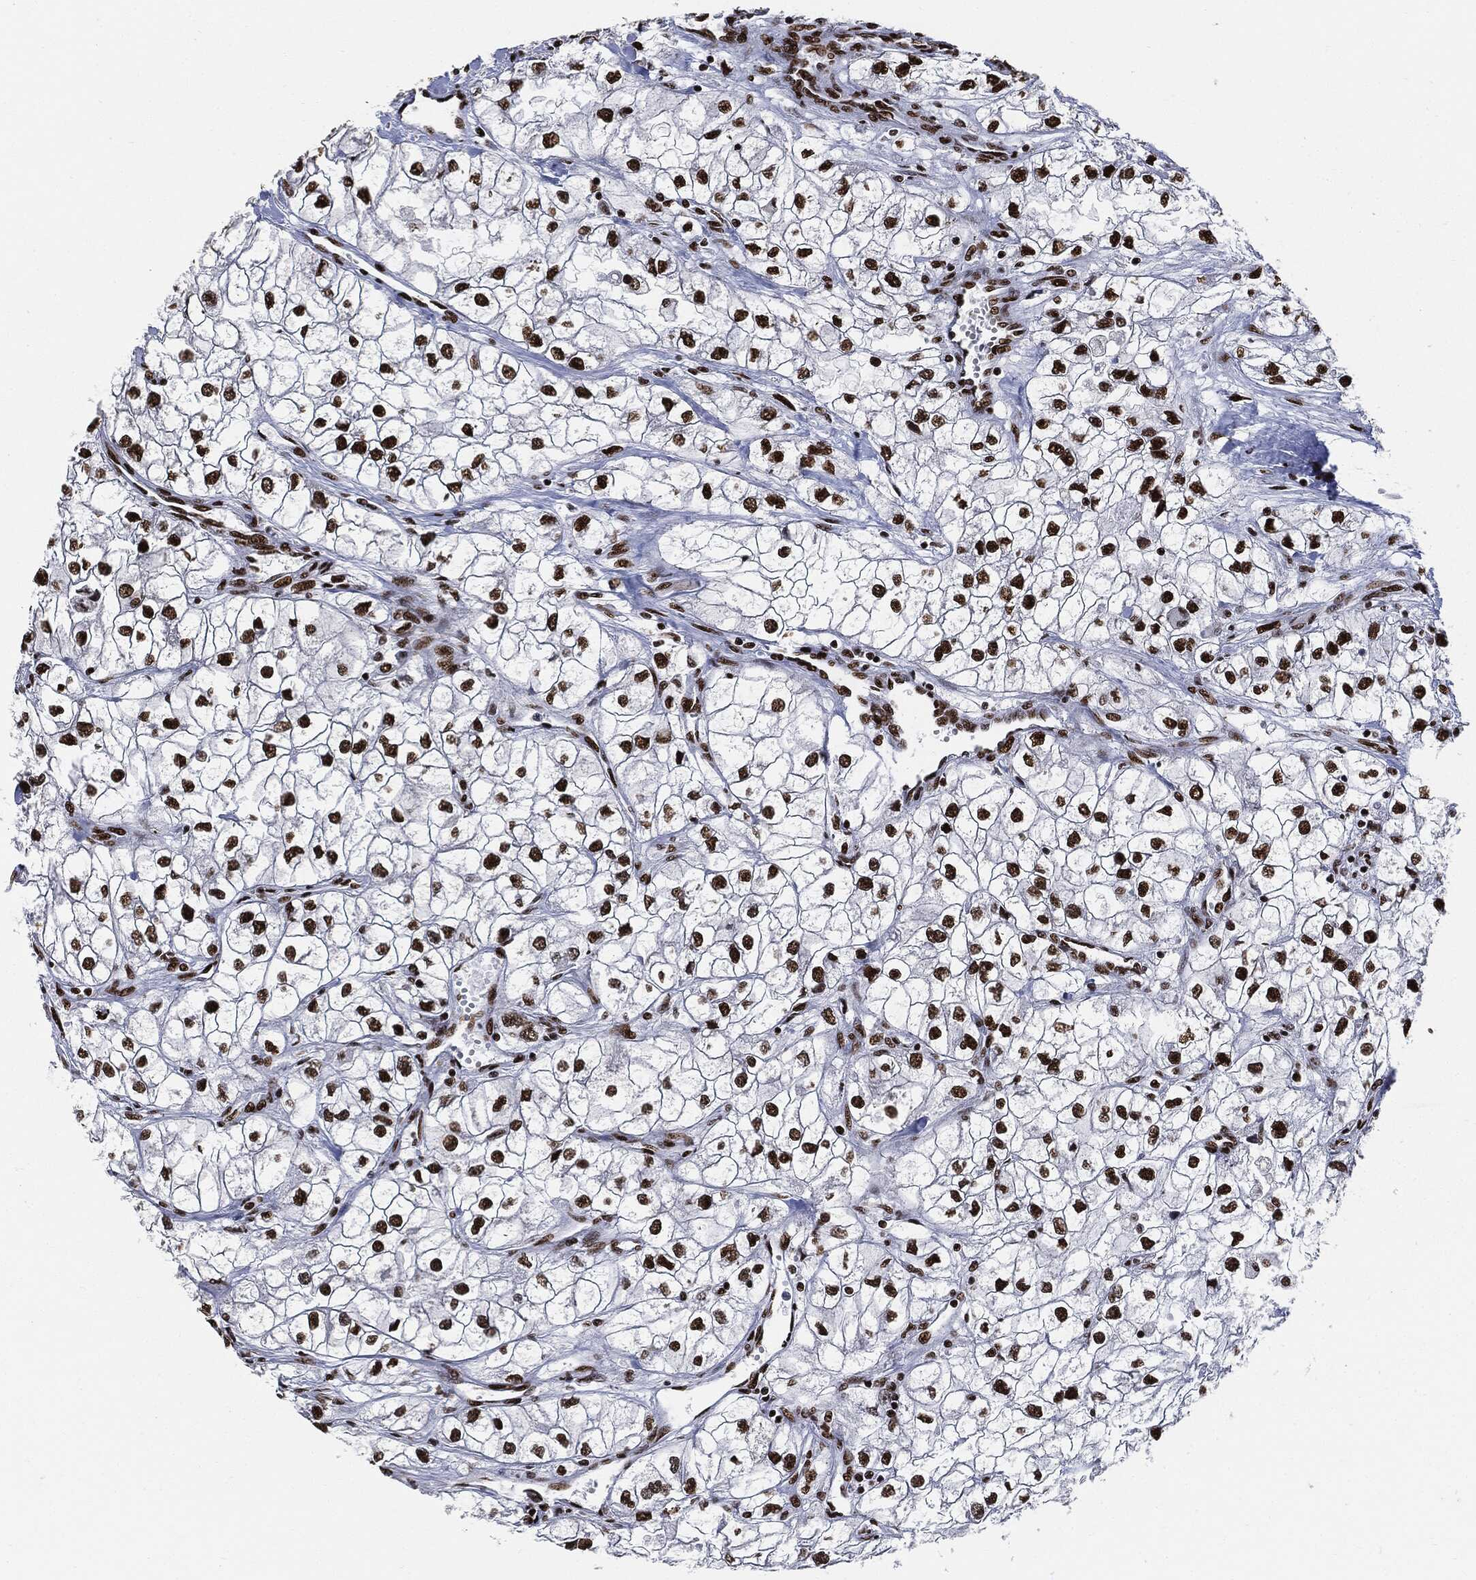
{"staining": {"intensity": "strong", "quantity": ">75%", "location": "nuclear"}, "tissue": "renal cancer", "cell_type": "Tumor cells", "image_type": "cancer", "snomed": [{"axis": "morphology", "description": "Adenocarcinoma, NOS"}, {"axis": "topography", "description": "Kidney"}], "caption": "Renal cancer (adenocarcinoma) stained for a protein (brown) reveals strong nuclear positive expression in about >75% of tumor cells.", "gene": "RECQL", "patient": {"sex": "male", "age": 59}}